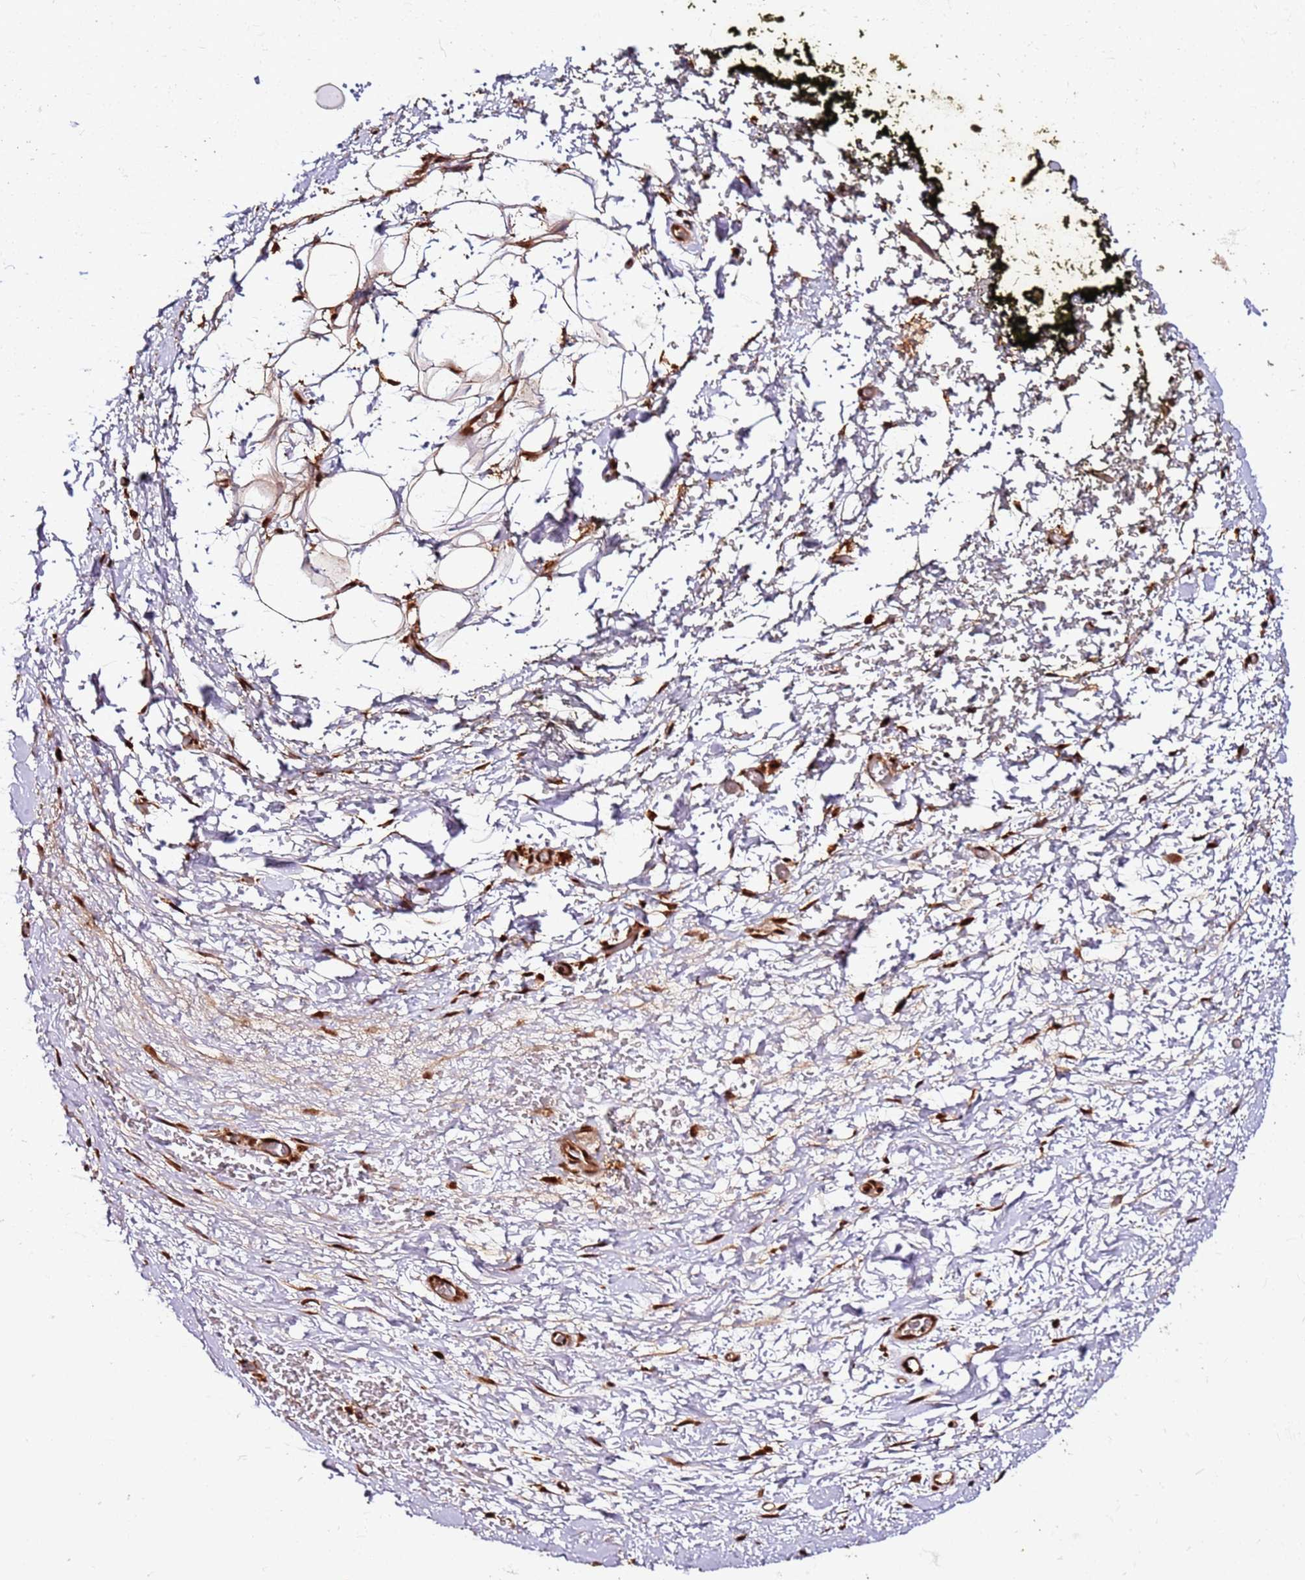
{"staining": {"intensity": "negative", "quantity": "none", "location": "none"}, "tissue": "adipose tissue", "cell_type": "Adipocytes", "image_type": "normal", "snomed": [{"axis": "morphology", "description": "Normal tissue, NOS"}, {"axis": "morphology", "description": "Adenocarcinoma, NOS"}, {"axis": "topography", "description": "Pancreas"}, {"axis": "topography", "description": "Peripheral nerve tissue"}], "caption": "This is an immunohistochemistry histopathology image of benign adipose tissue. There is no staining in adipocytes.", "gene": "XRN2", "patient": {"sex": "male", "age": 59}}